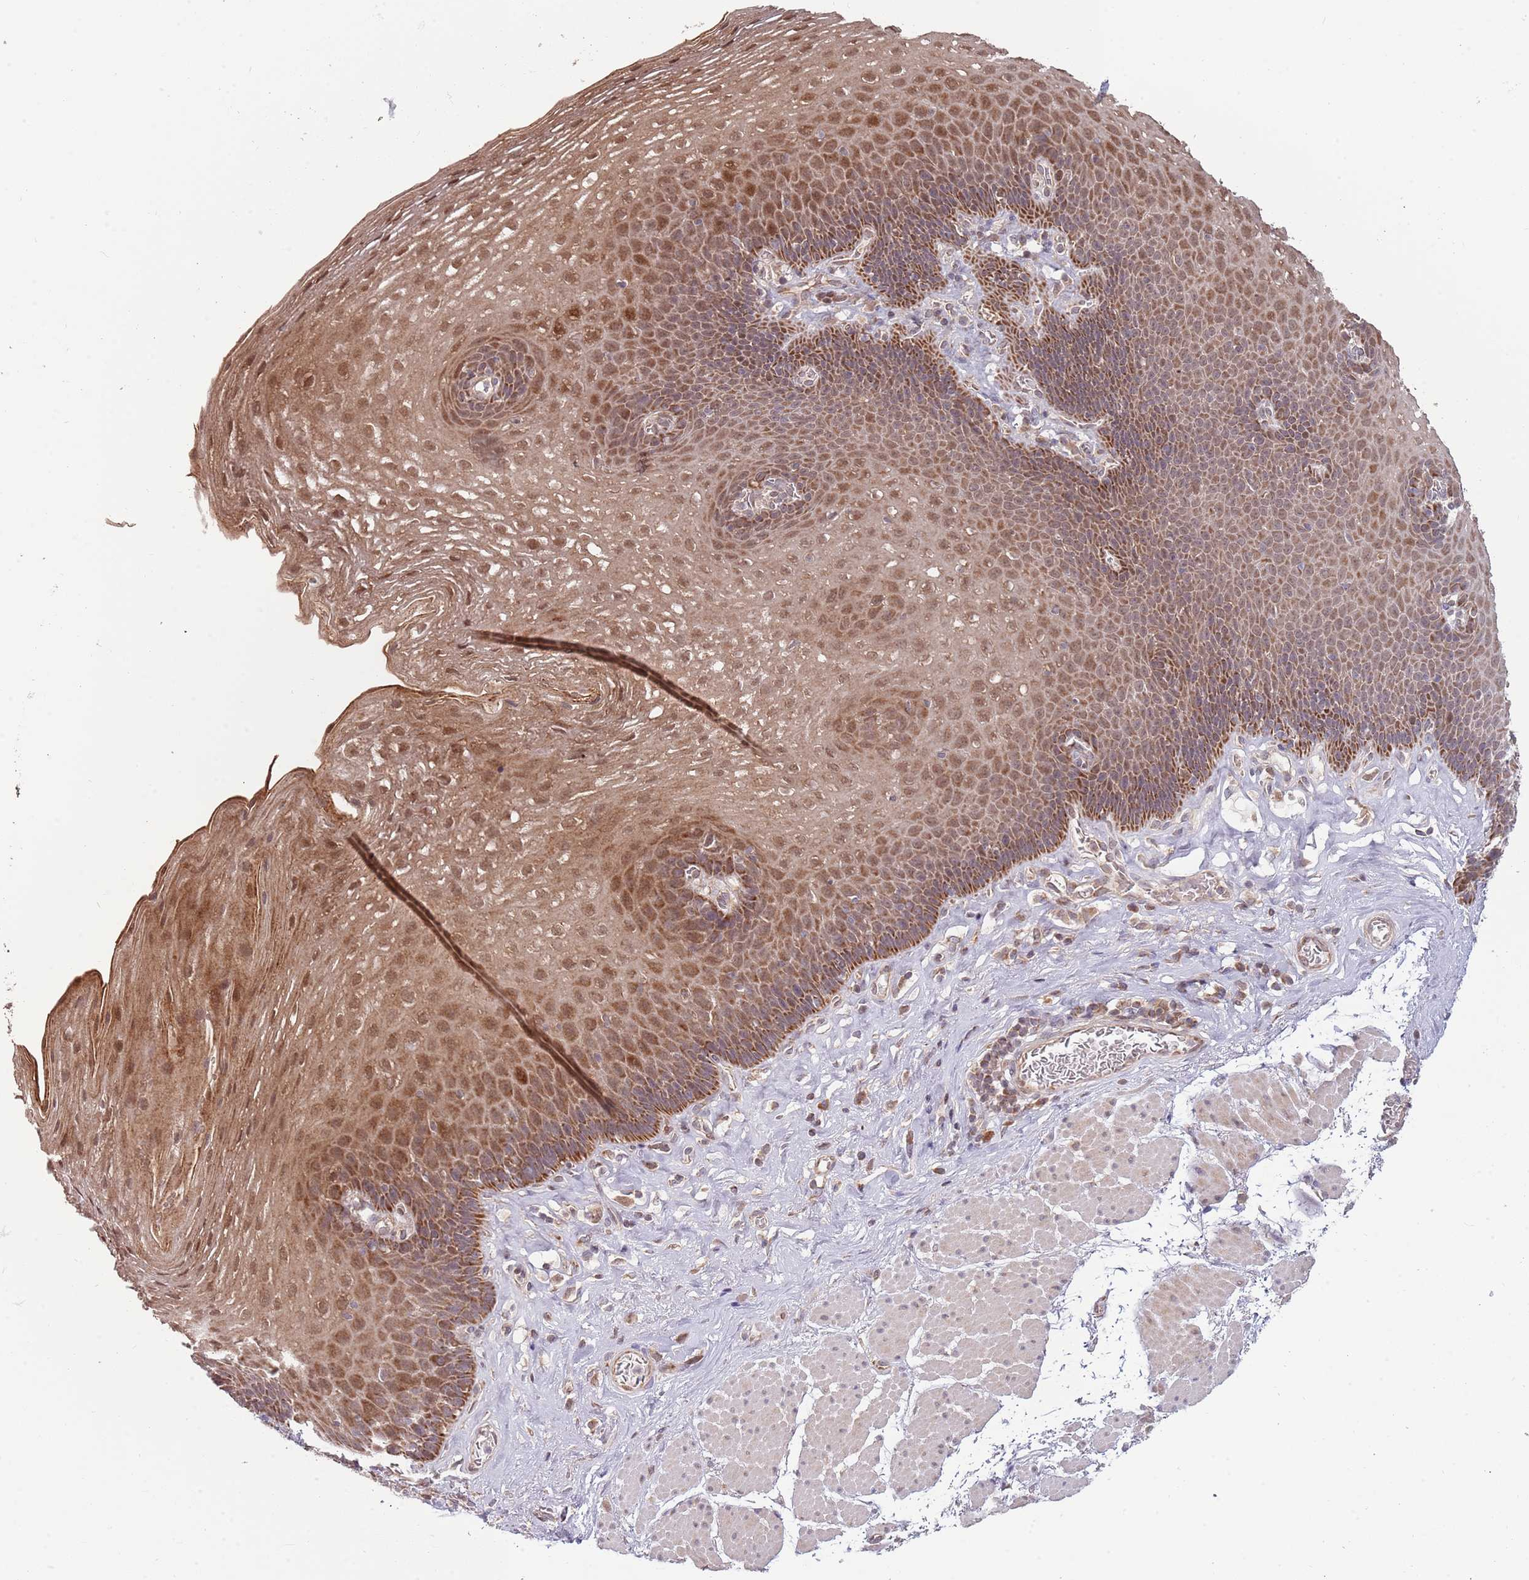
{"staining": {"intensity": "moderate", "quantity": ">75%", "location": "cytoplasmic/membranous,nuclear"}, "tissue": "esophagus", "cell_type": "Squamous epithelial cells", "image_type": "normal", "snomed": [{"axis": "morphology", "description": "Normal tissue, NOS"}, {"axis": "topography", "description": "Esophagus"}], "caption": "Moderate cytoplasmic/membranous,nuclear staining for a protein is seen in about >75% of squamous epithelial cells of normal esophagus using immunohistochemistry.", "gene": "RNF181", "patient": {"sex": "female", "age": 66}}